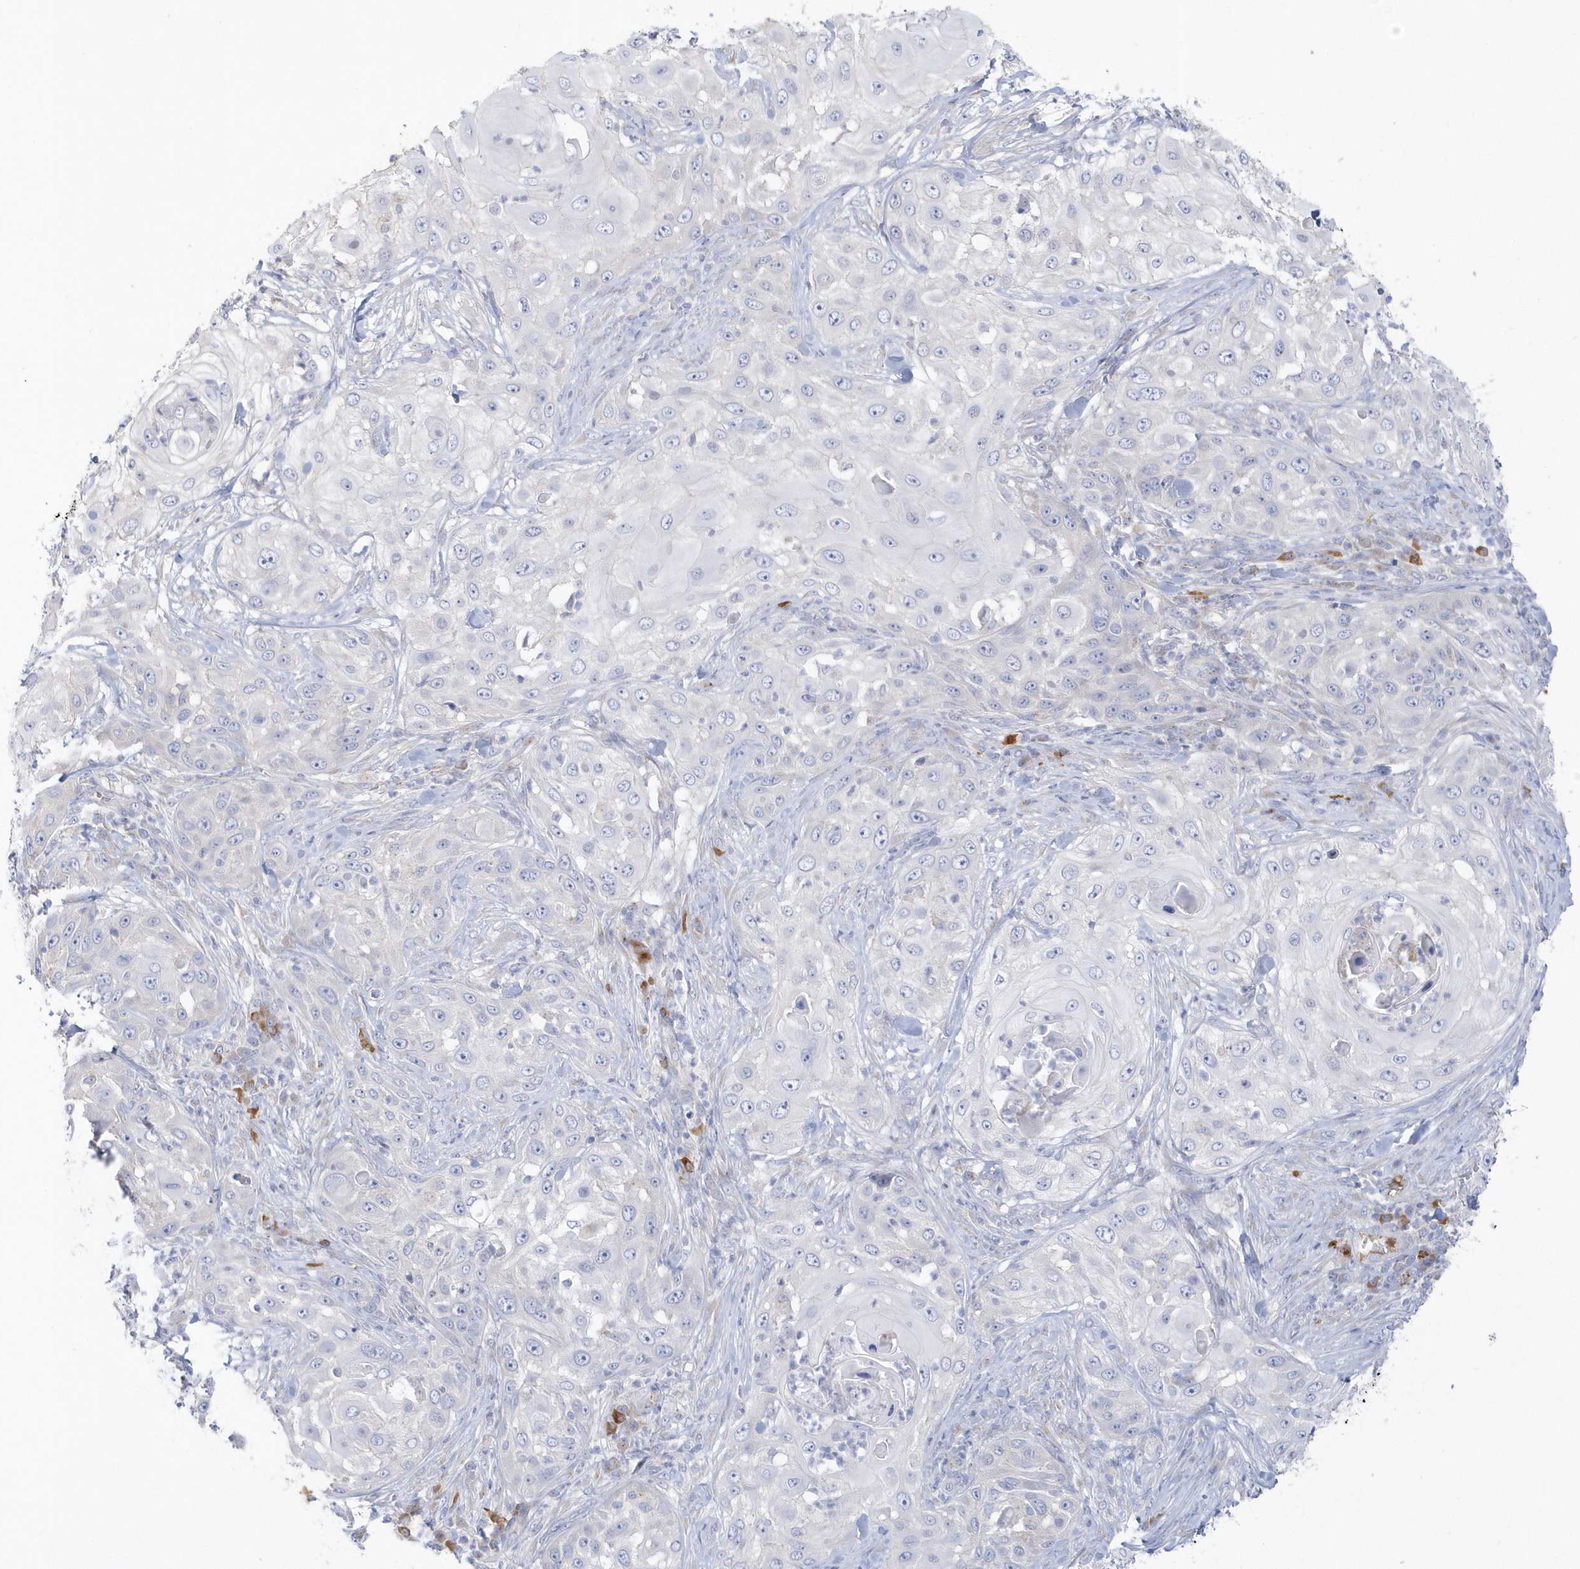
{"staining": {"intensity": "negative", "quantity": "none", "location": "none"}, "tissue": "skin cancer", "cell_type": "Tumor cells", "image_type": "cancer", "snomed": [{"axis": "morphology", "description": "Squamous cell carcinoma, NOS"}, {"axis": "topography", "description": "Skin"}], "caption": "A high-resolution micrograph shows immunohistochemistry staining of skin squamous cell carcinoma, which demonstrates no significant staining in tumor cells.", "gene": "SEMA3D", "patient": {"sex": "female", "age": 44}}